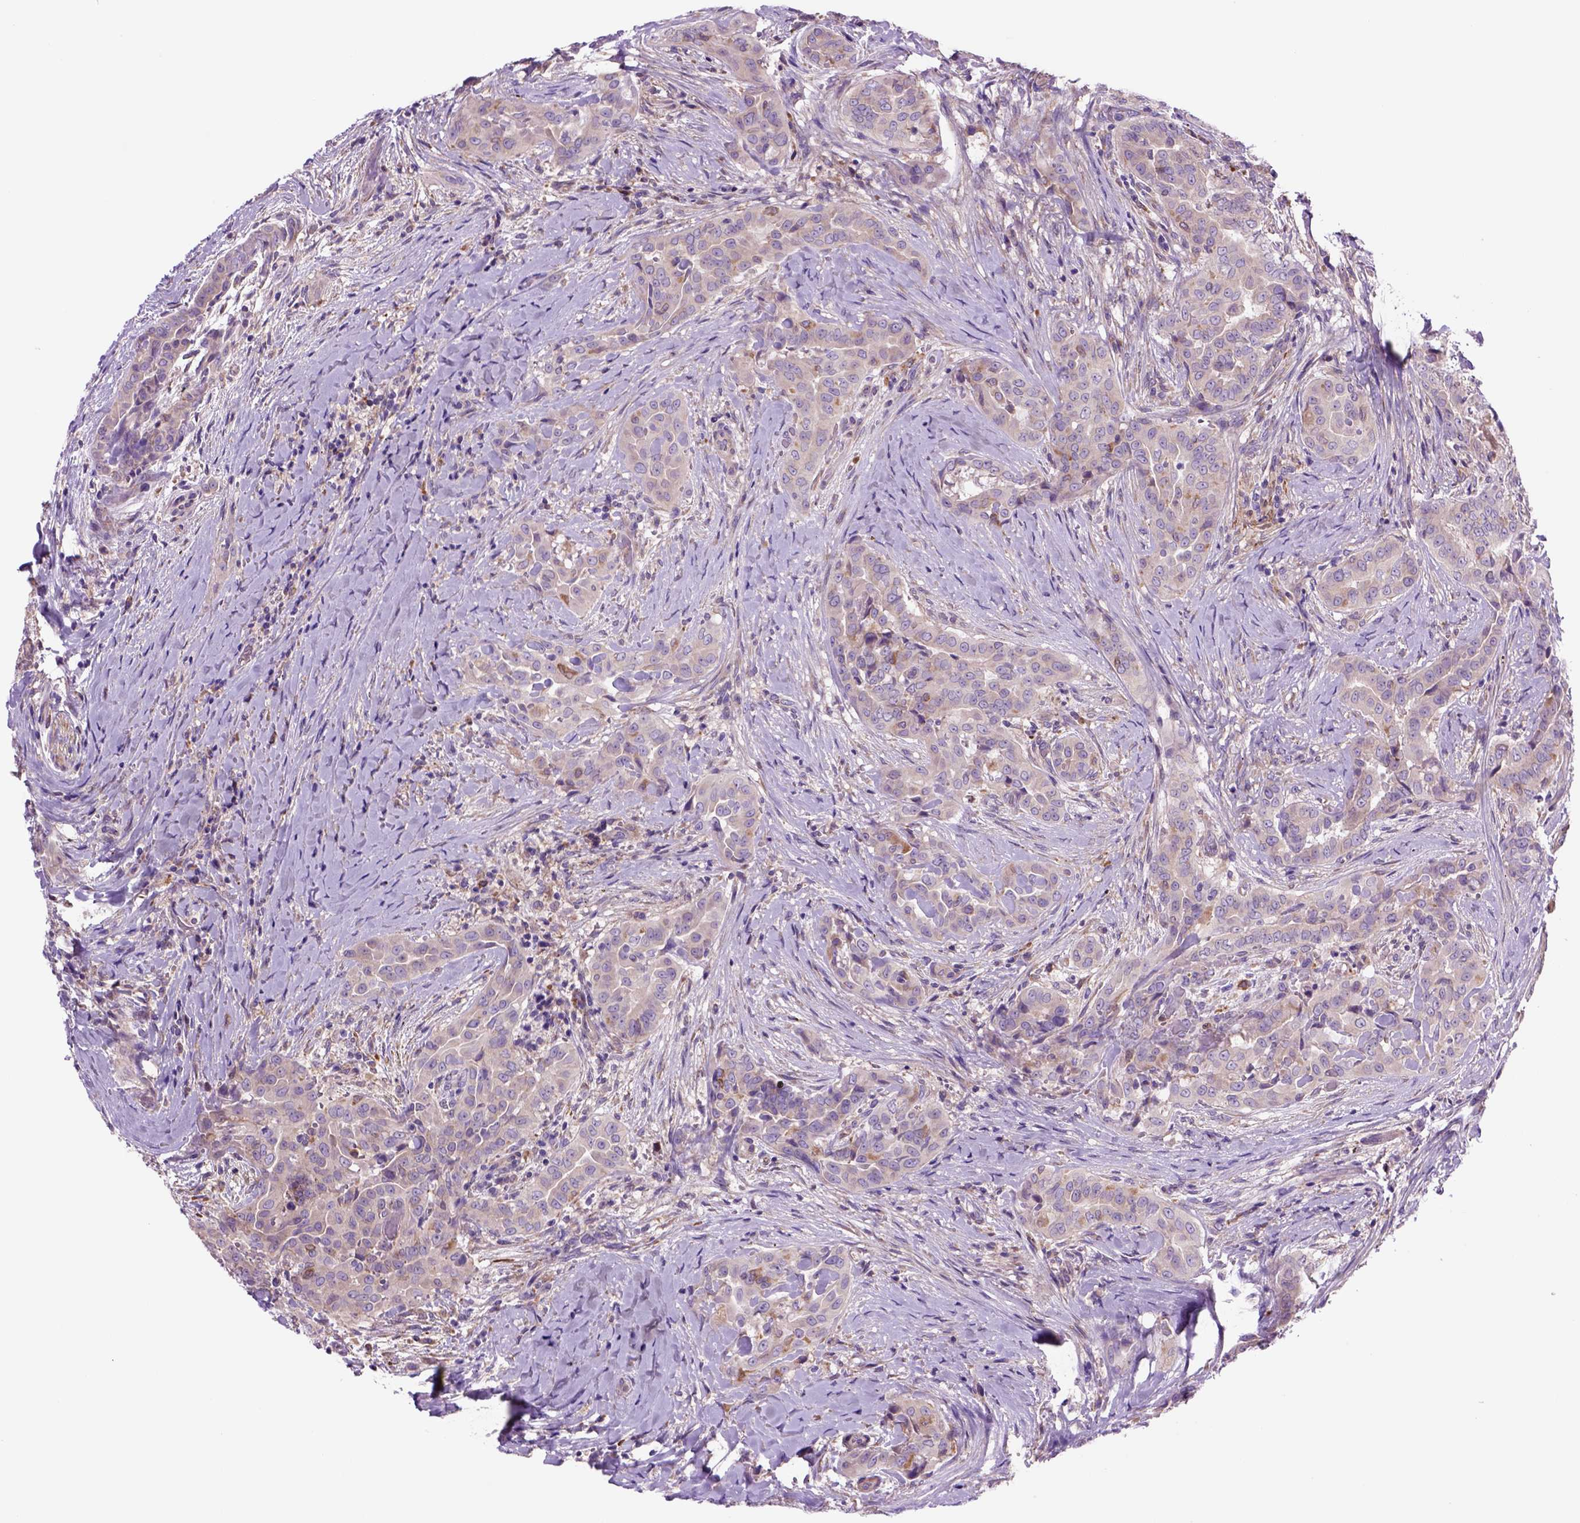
{"staining": {"intensity": "weak", "quantity": "25%-75%", "location": "cytoplasmic/membranous"}, "tissue": "thyroid cancer", "cell_type": "Tumor cells", "image_type": "cancer", "snomed": [{"axis": "morphology", "description": "Papillary adenocarcinoma, NOS"}, {"axis": "morphology", "description": "Papillary adenoma metastatic"}, {"axis": "topography", "description": "Thyroid gland"}], "caption": "There is low levels of weak cytoplasmic/membranous staining in tumor cells of papillary adenocarcinoma (thyroid), as demonstrated by immunohistochemical staining (brown color).", "gene": "PIAS3", "patient": {"sex": "female", "age": 50}}